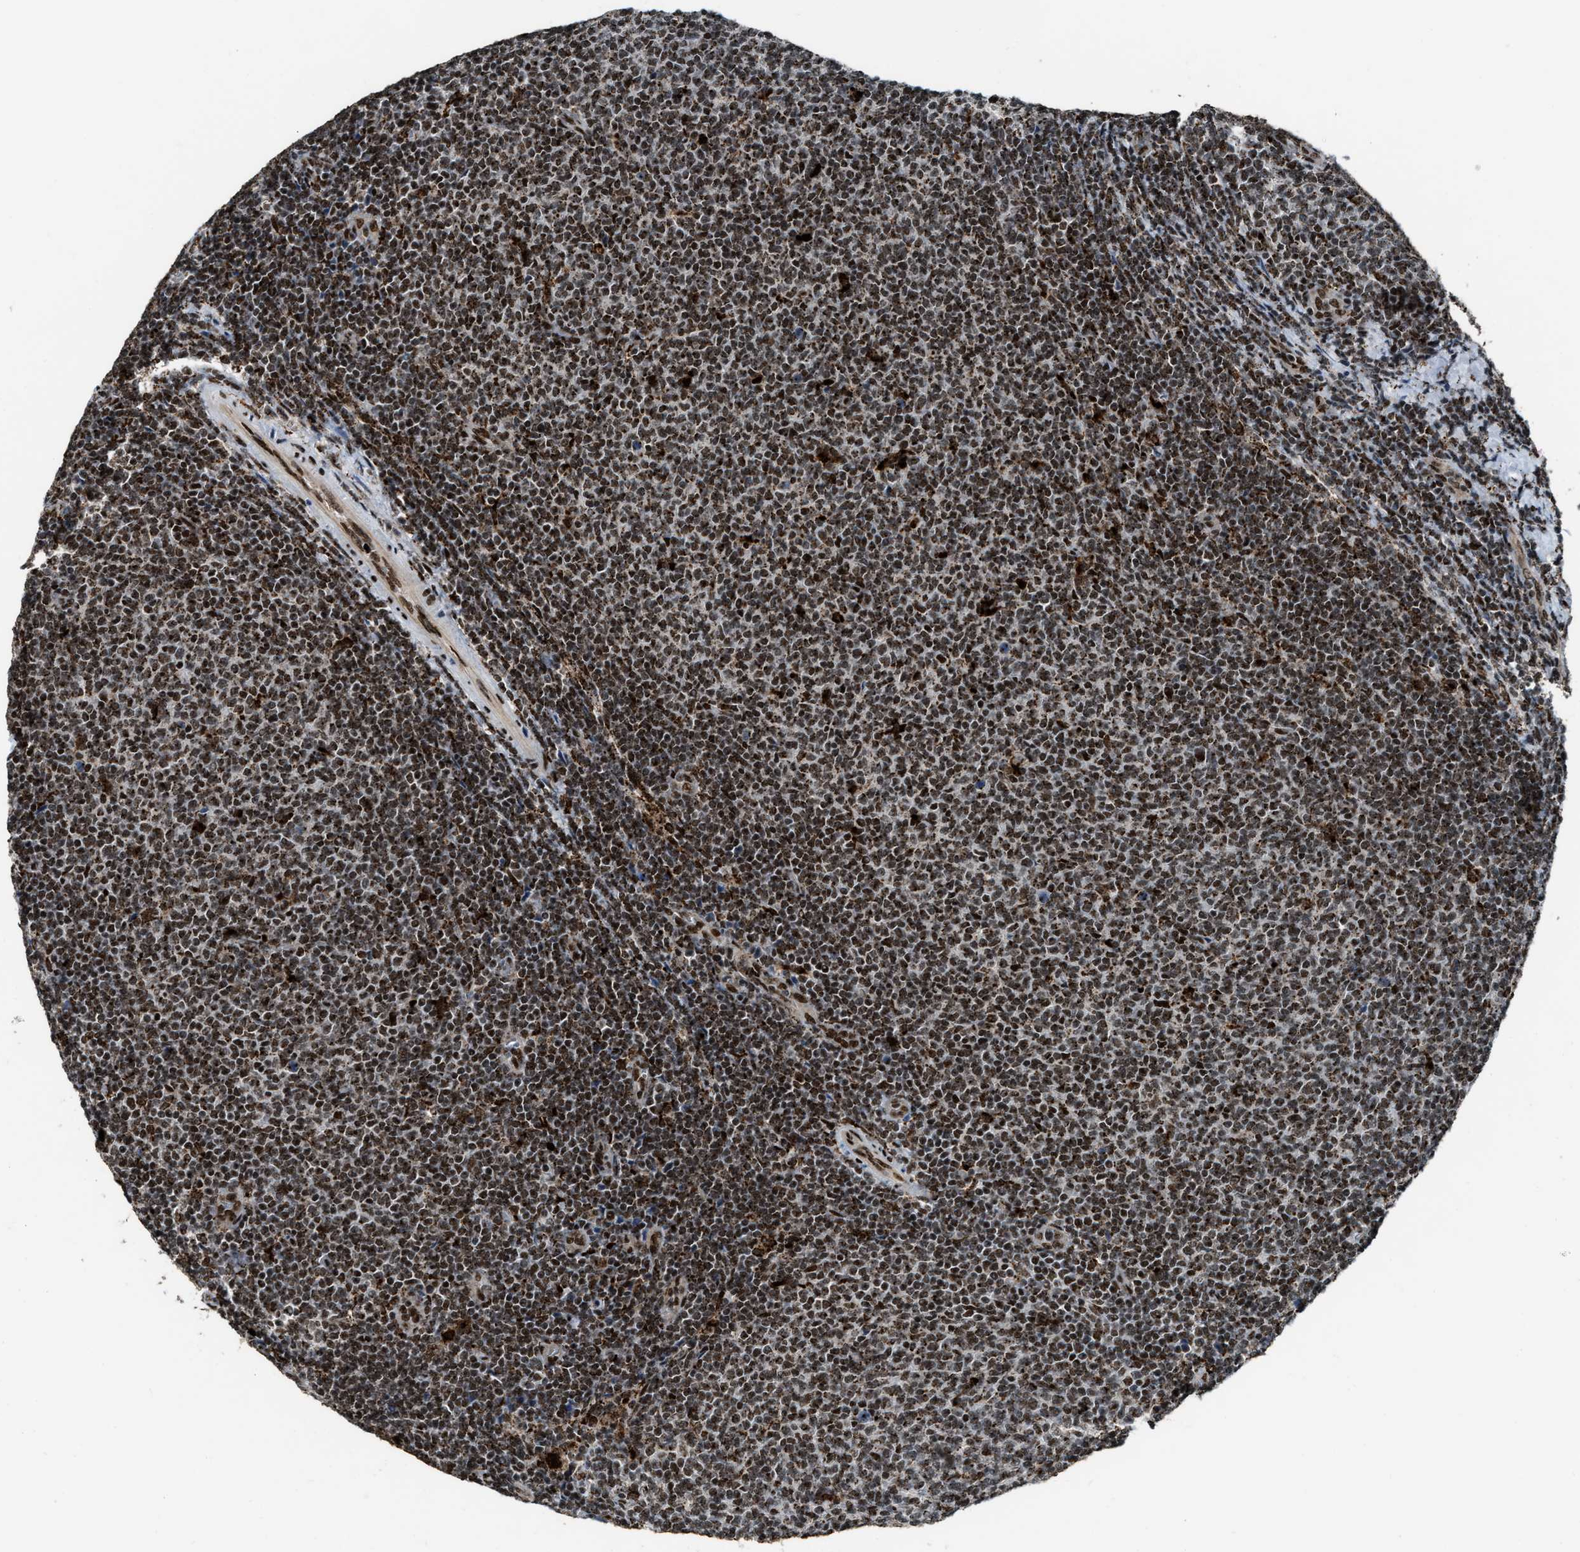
{"staining": {"intensity": "moderate", "quantity": ">75%", "location": "nuclear"}, "tissue": "lymphoma", "cell_type": "Tumor cells", "image_type": "cancer", "snomed": [{"axis": "morphology", "description": "Malignant lymphoma, non-Hodgkin's type, Low grade"}, {"axis": "topography", "description": "Lymph node"}], "caption": "Human lymphoma stained with a protein marker displays moderate staining in tumor cells.", "gene": "NUMA1", "patient": {"sex": "male", "age": 66}}